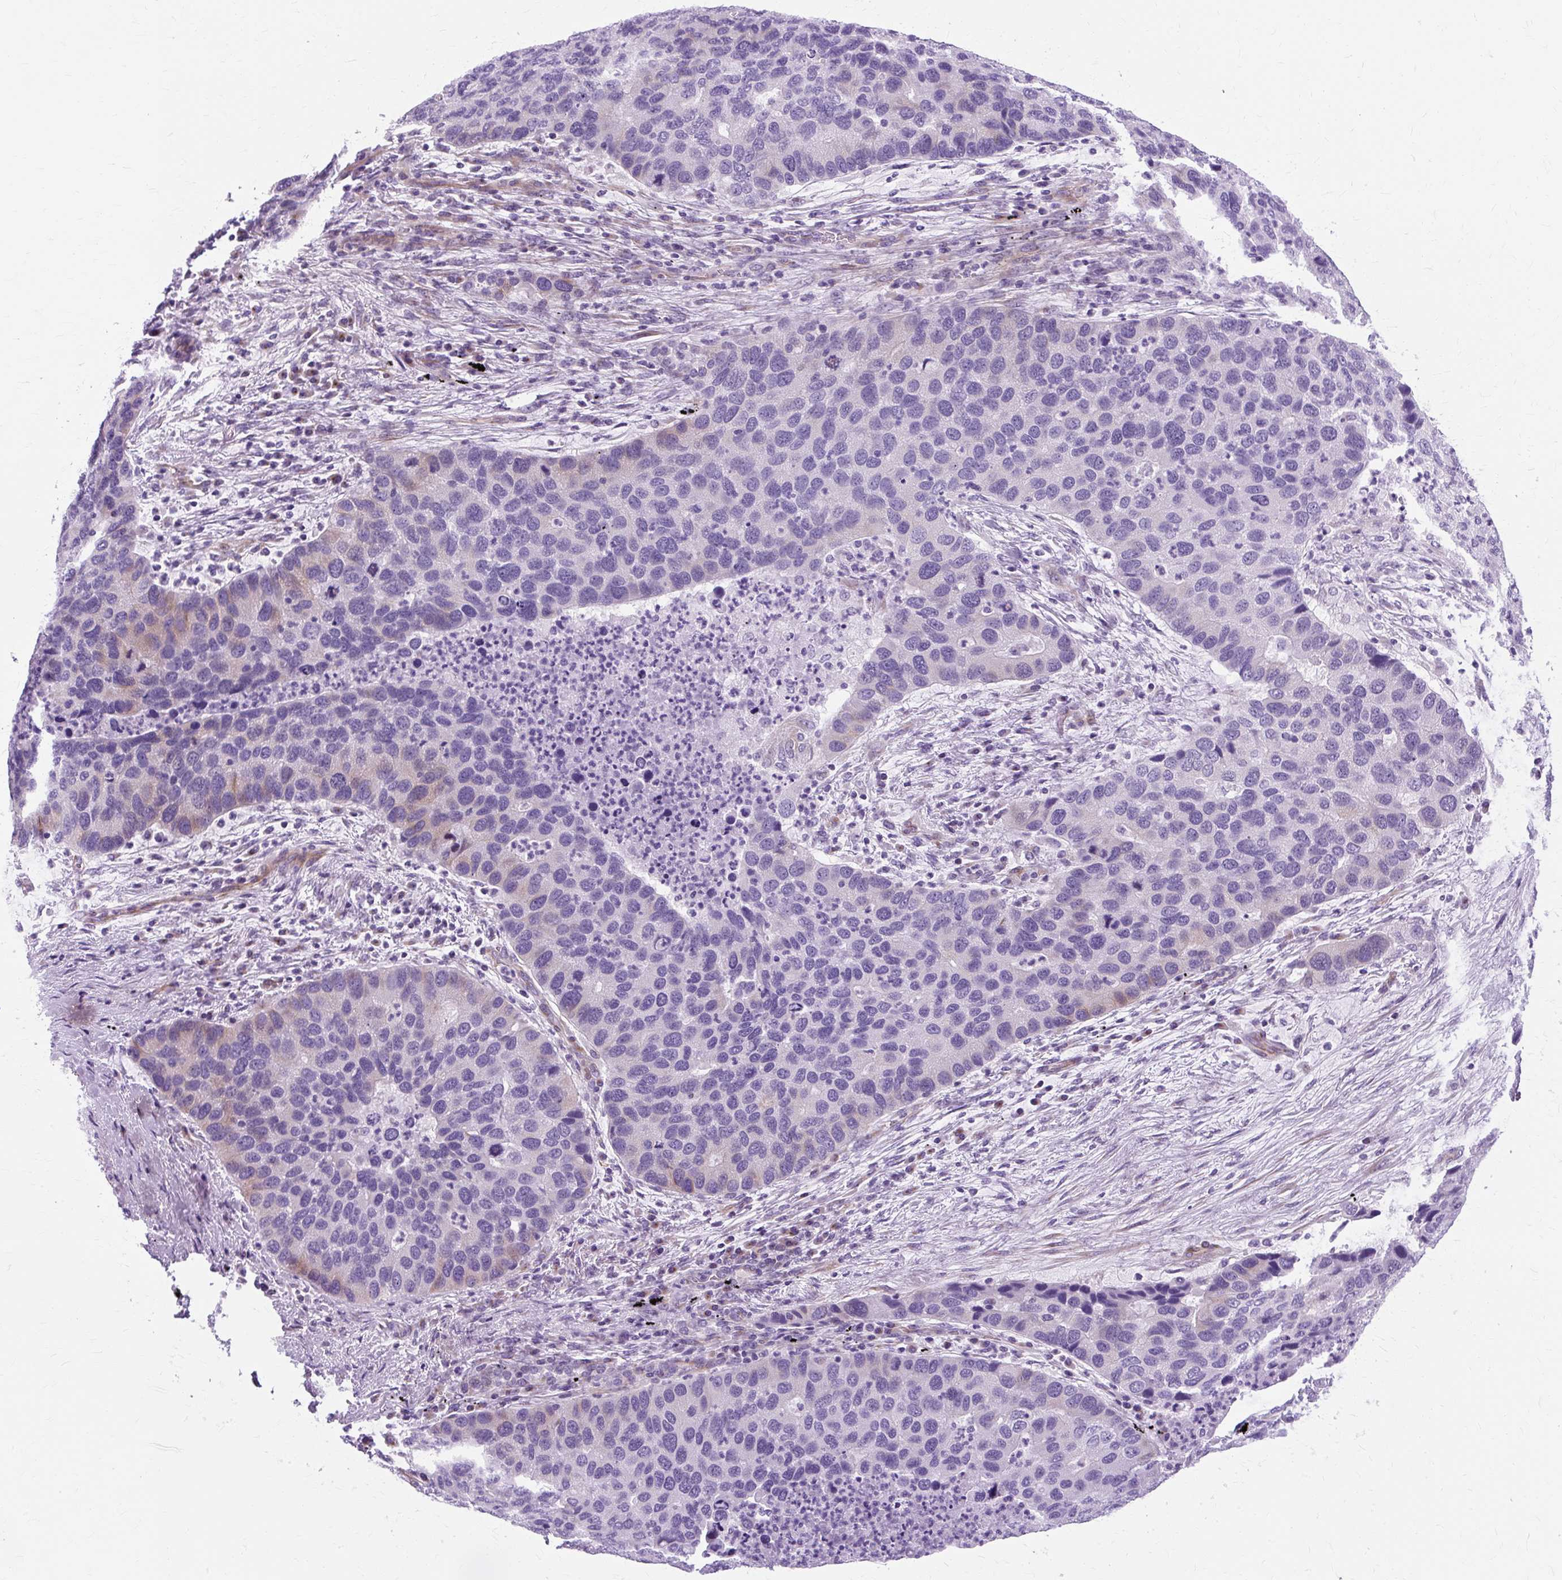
{"staining": {"intensity": "negative", "quantity": "none", "location": "none"}, "tissue": "lung cancer", "cell_type": "Tumor cells", "image_type": "cancer", "snomed": [{"axis": "morphology", "description": "Aneuploidy"}, {"axis": "morphology", "description": "Adenocarcinoma, NOS"}, {"axis": "topography", "description": "Lymph node"}, {"axis": "topography", "description": "Lung"}], "caption": "Image shows no significant protein staining in tumor cells of lung cancer (adenocarcinoma).", "gene": "TMEM89", "patient": {"sex": "female", "age": 74}}